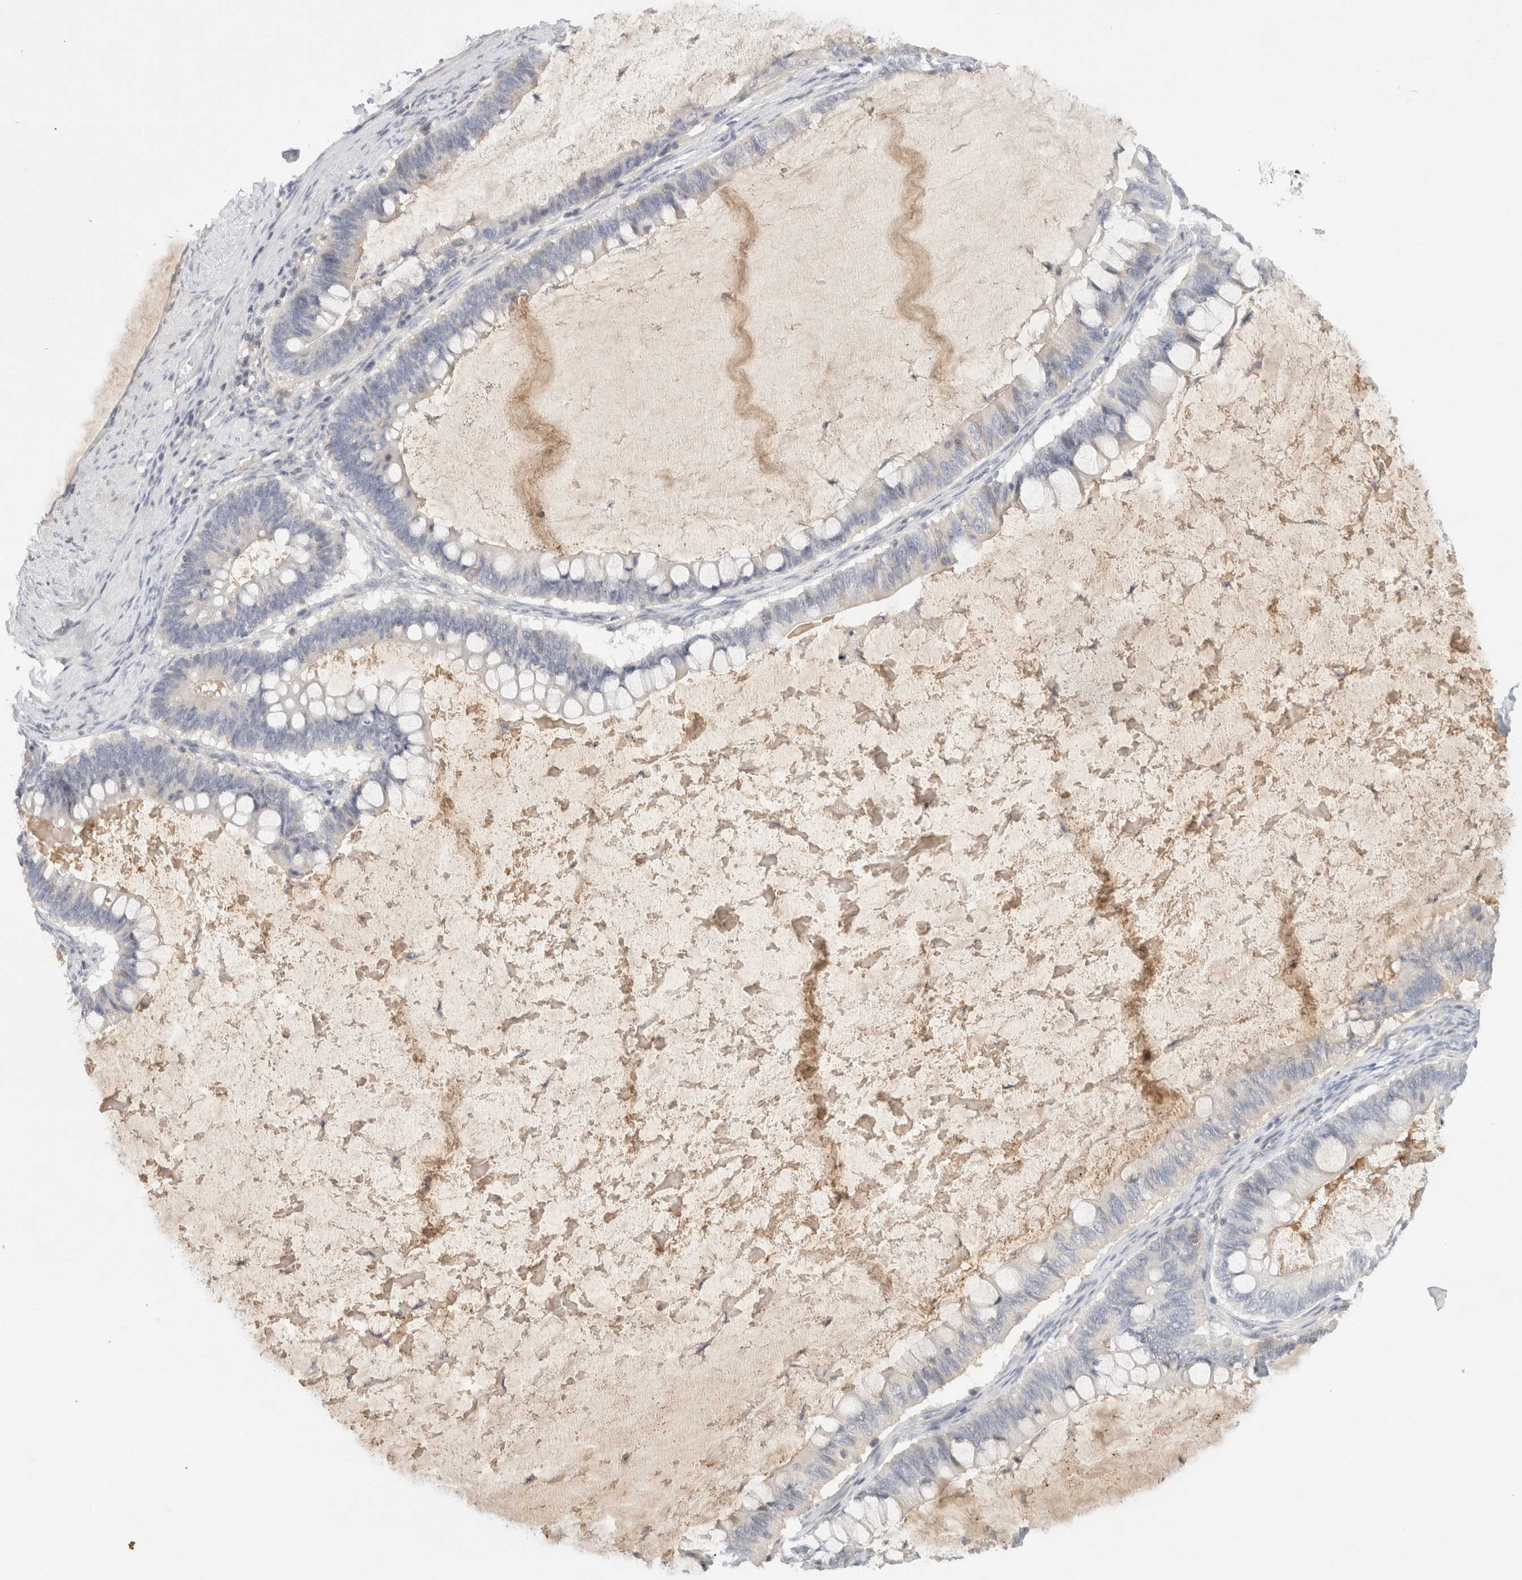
{"staining": {"intensity": "negative", "quantity": "none", "location": "none"}, "tissue": "ovarian cancer", "cell_type": "Tumor cells", "image_type": "cancer", "snomed": [{"axis": "morphology", "description": "Cystadenocarcinoma, mucinous, NOS"}, {"axis": "topography", "description": "Ovary"}], "caption": "The immunohistochemistry (IHC) photomicrograph has no significant positivity in tumor cells of mucinous cystadenocarcinoma (ovarian) tissue.", "gene": "STK31", "patient": {"sex": "female", "age": 61}}